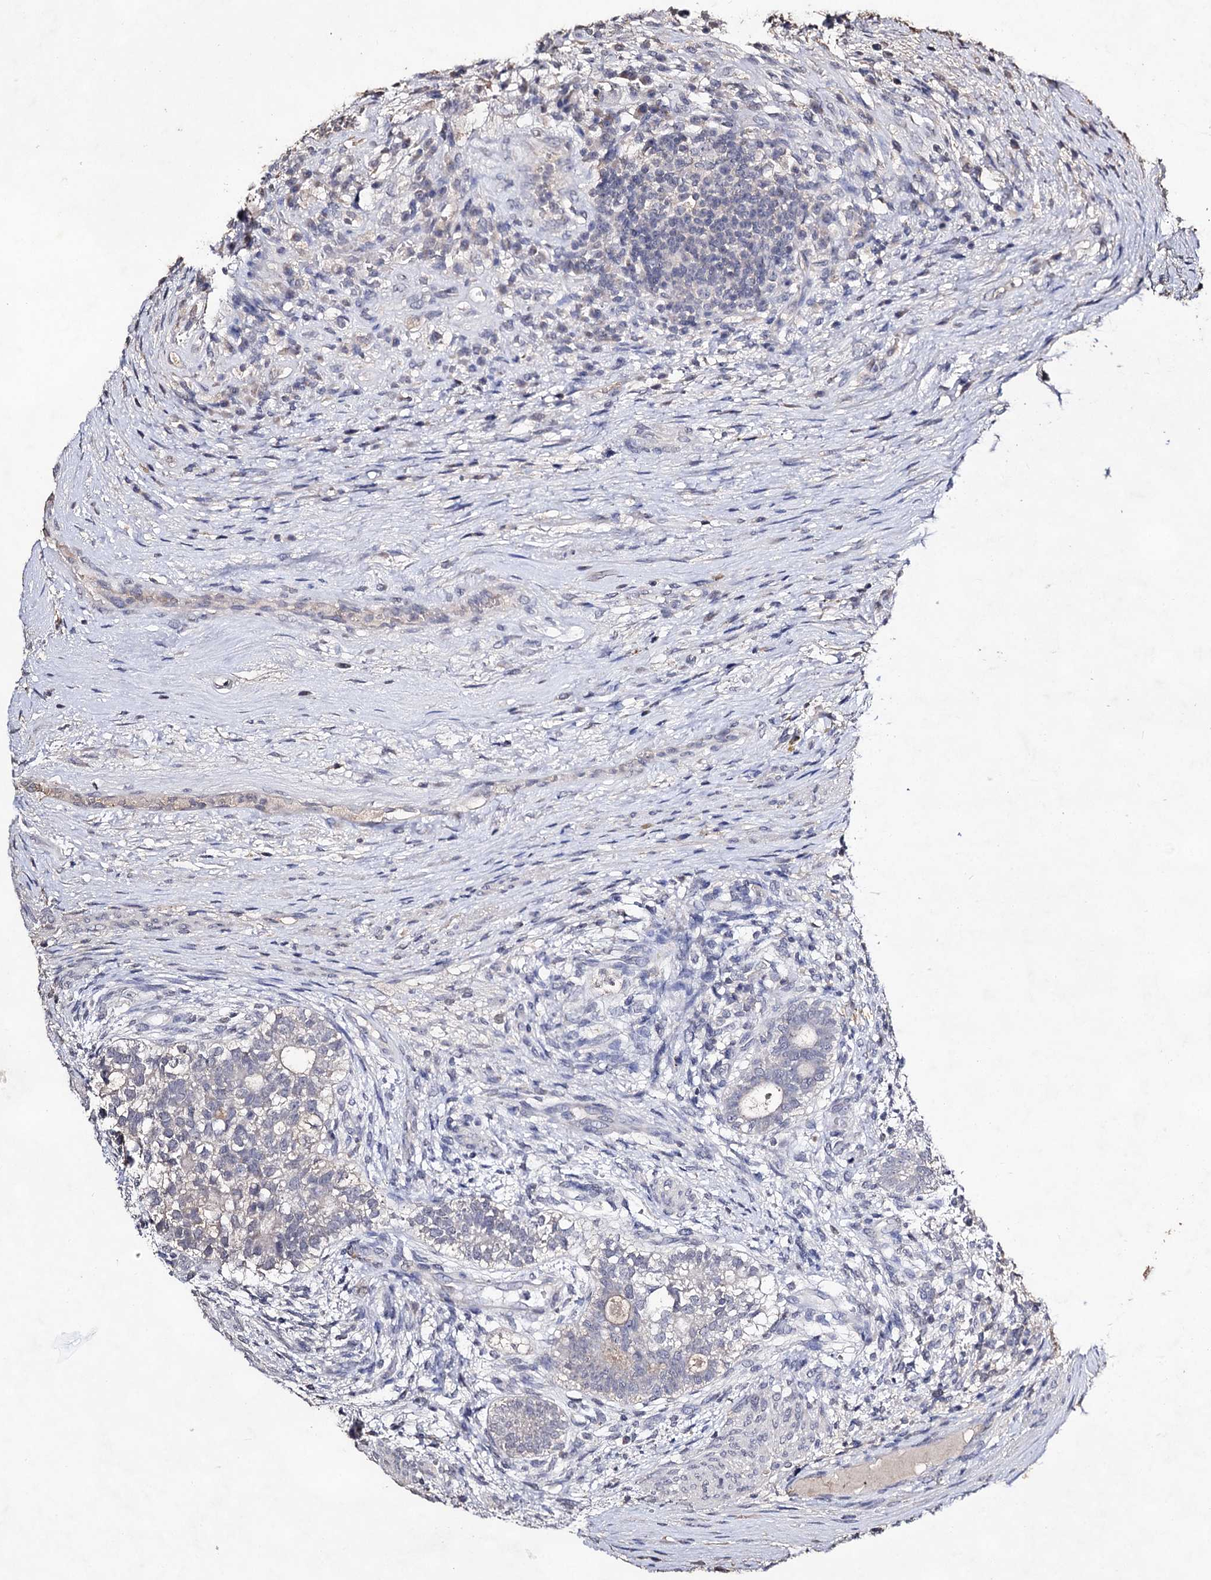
{"staining": {"intensity": "negative", "quantity": "none", "location": "none"}, "tissue": "testis cancer", "cell_type": "Tumor cells", "image_type": "cancer", "snomed": [{"axis": "morphology", "description": "Carcinoma, Embryonal, NOS"}, {"axis": "topography", "description": "Testis"}], "caption": "High magnification brightfield microscopy of embryonal carcinoma (testis) stained with DAB (brown) and counterstained with hematoxylin (blue): tumor cells show no significant expression. Nuclei are stained in blue.", "gene": "PLIN1", "patient": {"sex": "male", "age": 26}}